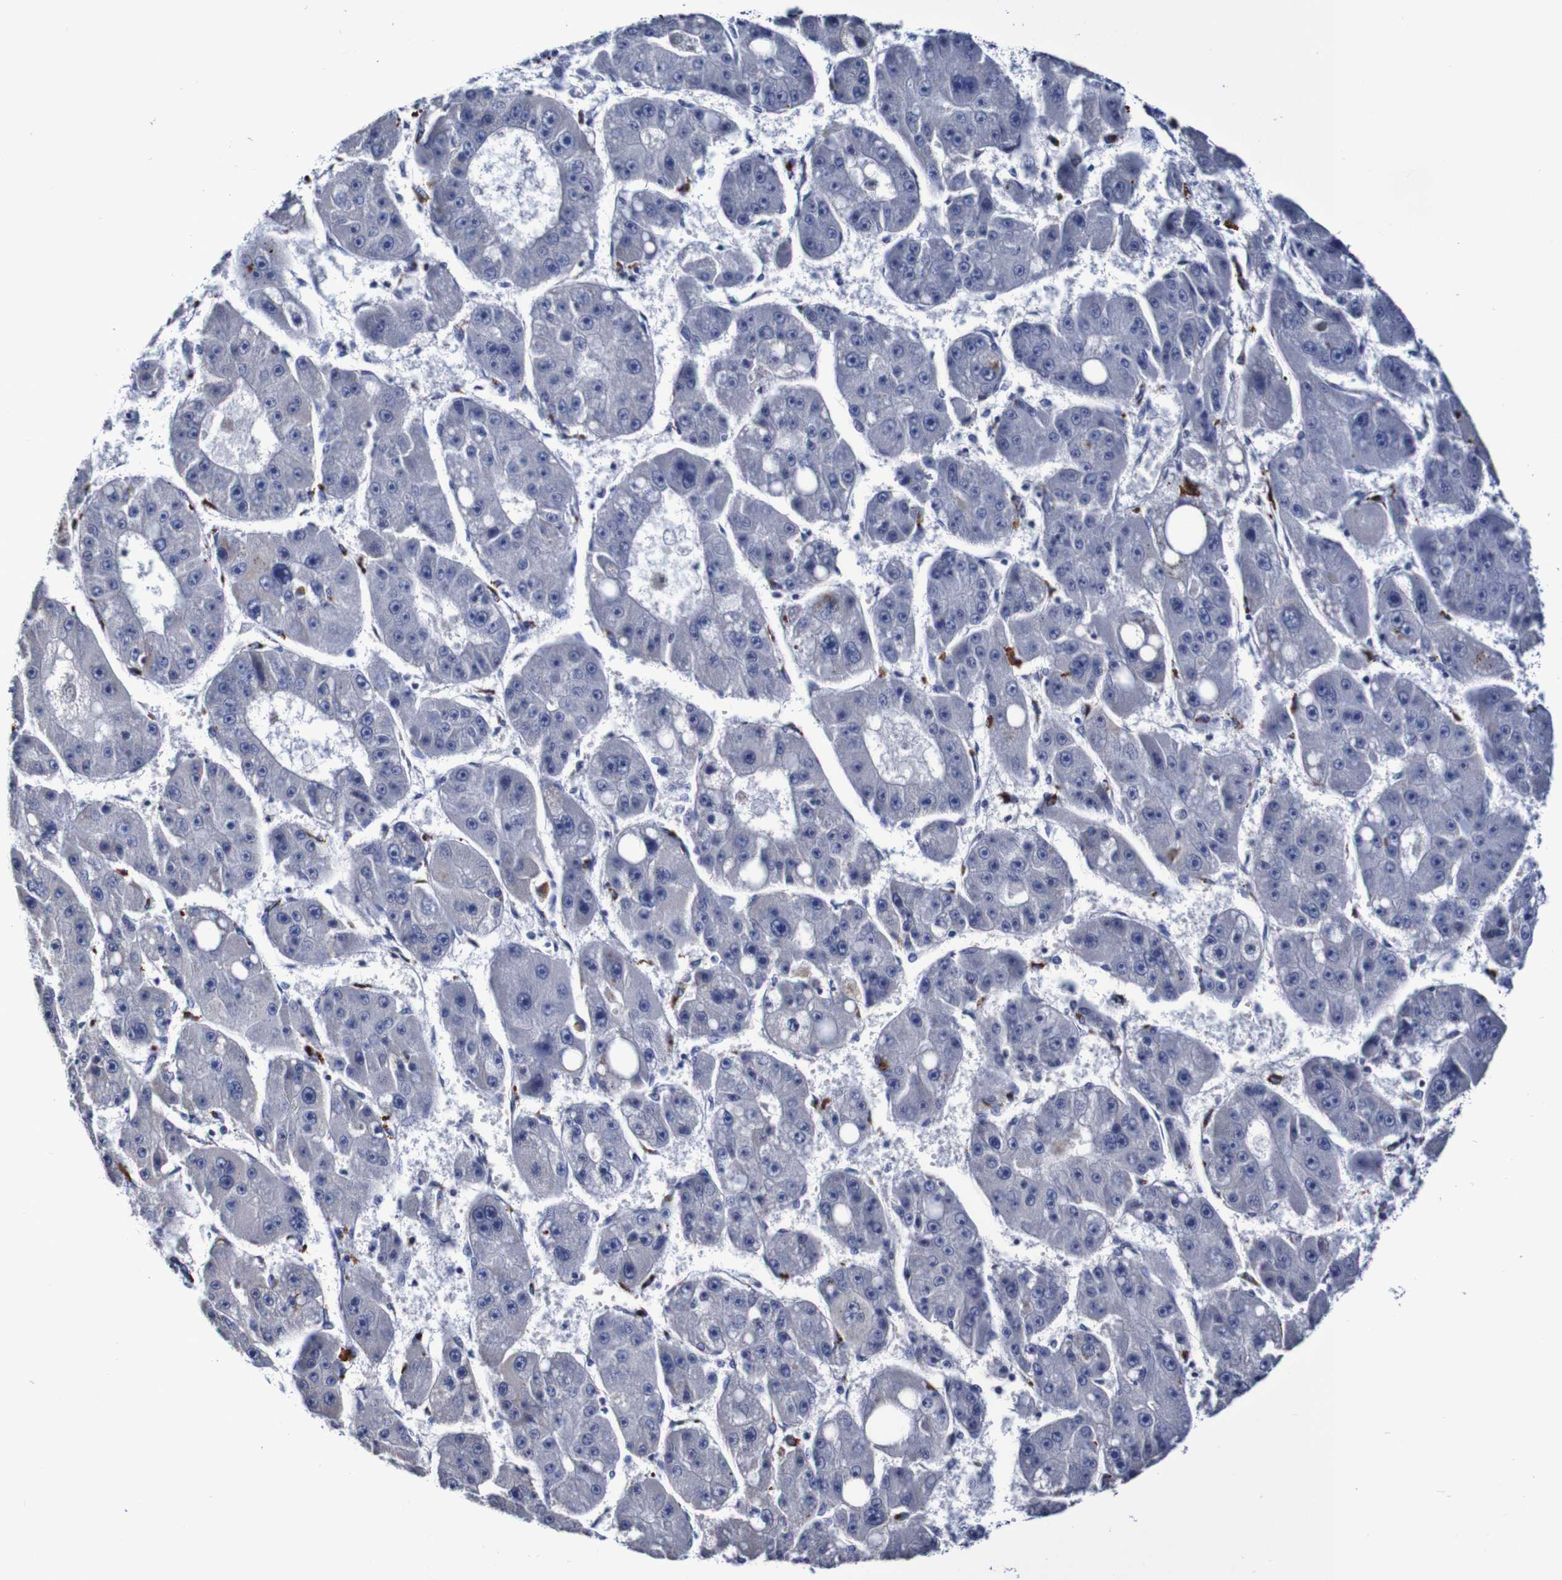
{"staining": {"intensity": "negative", "quantity": "none", "location": "none"}, "tissue": "liver cancer", "cell_type": "Tumor cells", "image_type": "cancer", "snomed": [{"axis": "morphology", "description": "Carcinoma, Hepatocellular, NOS"}, {"axis": "topography", "description": "Liver"}], "caption": "There is no significant staining in tumor cells of hepatocellular carcinoma (liver).", "gene": "ACVR1C", "patient": {"sex": "female", "age": 61}}